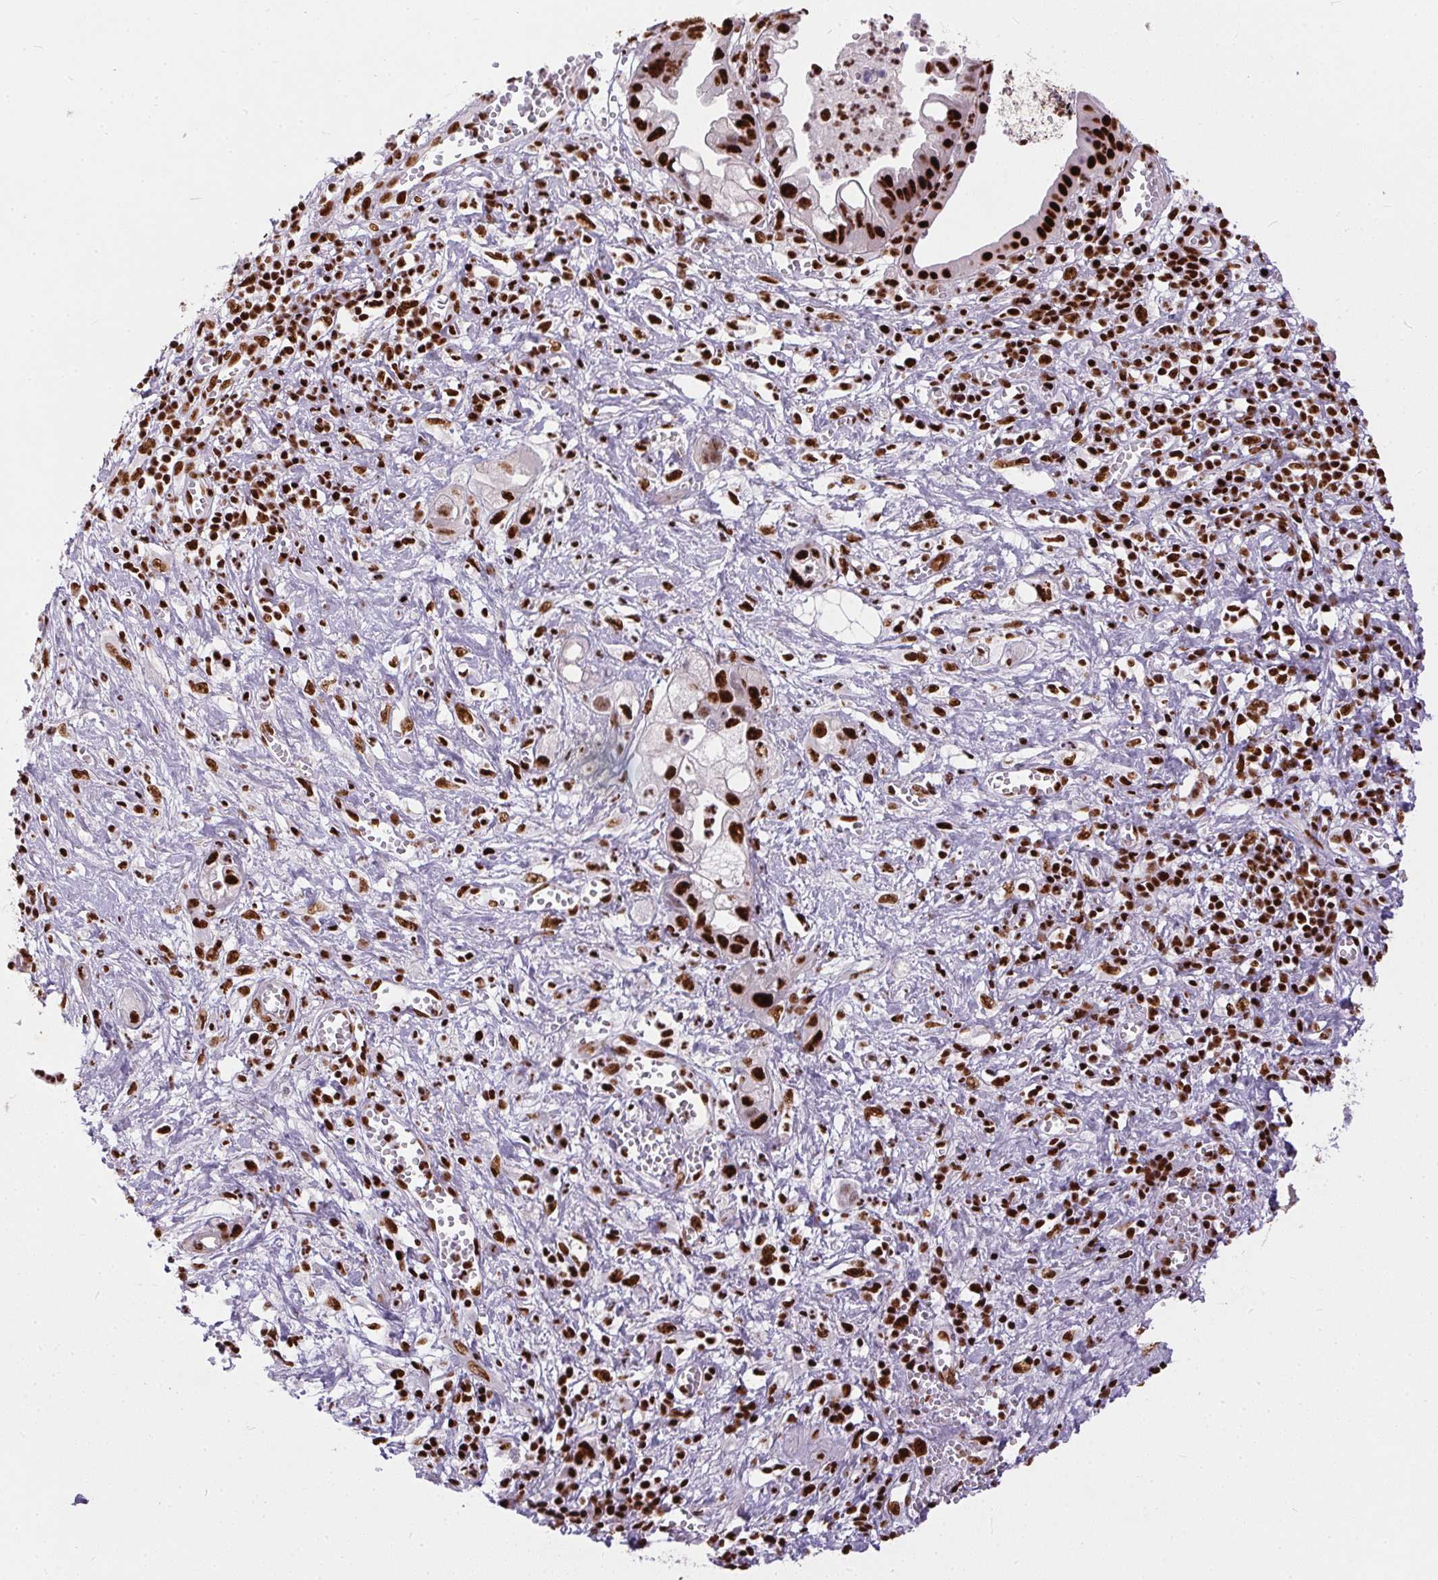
{"staining": {"intensity": "strong", "quantity": ">75%", "location": "nuclear"}, "tissue": "pancreatic cancer", "cell_type": "Tumor cells", "image_type": "cancer", "snomed": [{"axis": "morphology", "description": "Adenocarcinoma, NOS"}, {"axis": "topography", "description": "Pancreas"}], "caption": "Pancreatic adenocarcinoma tissue demonstrates strong nuclear expression in approximately >75% of tumor cells, visualized by immunohistochemistry.", "gene": "PAGE3", "patient": {"sex": "female", "age": 73}}